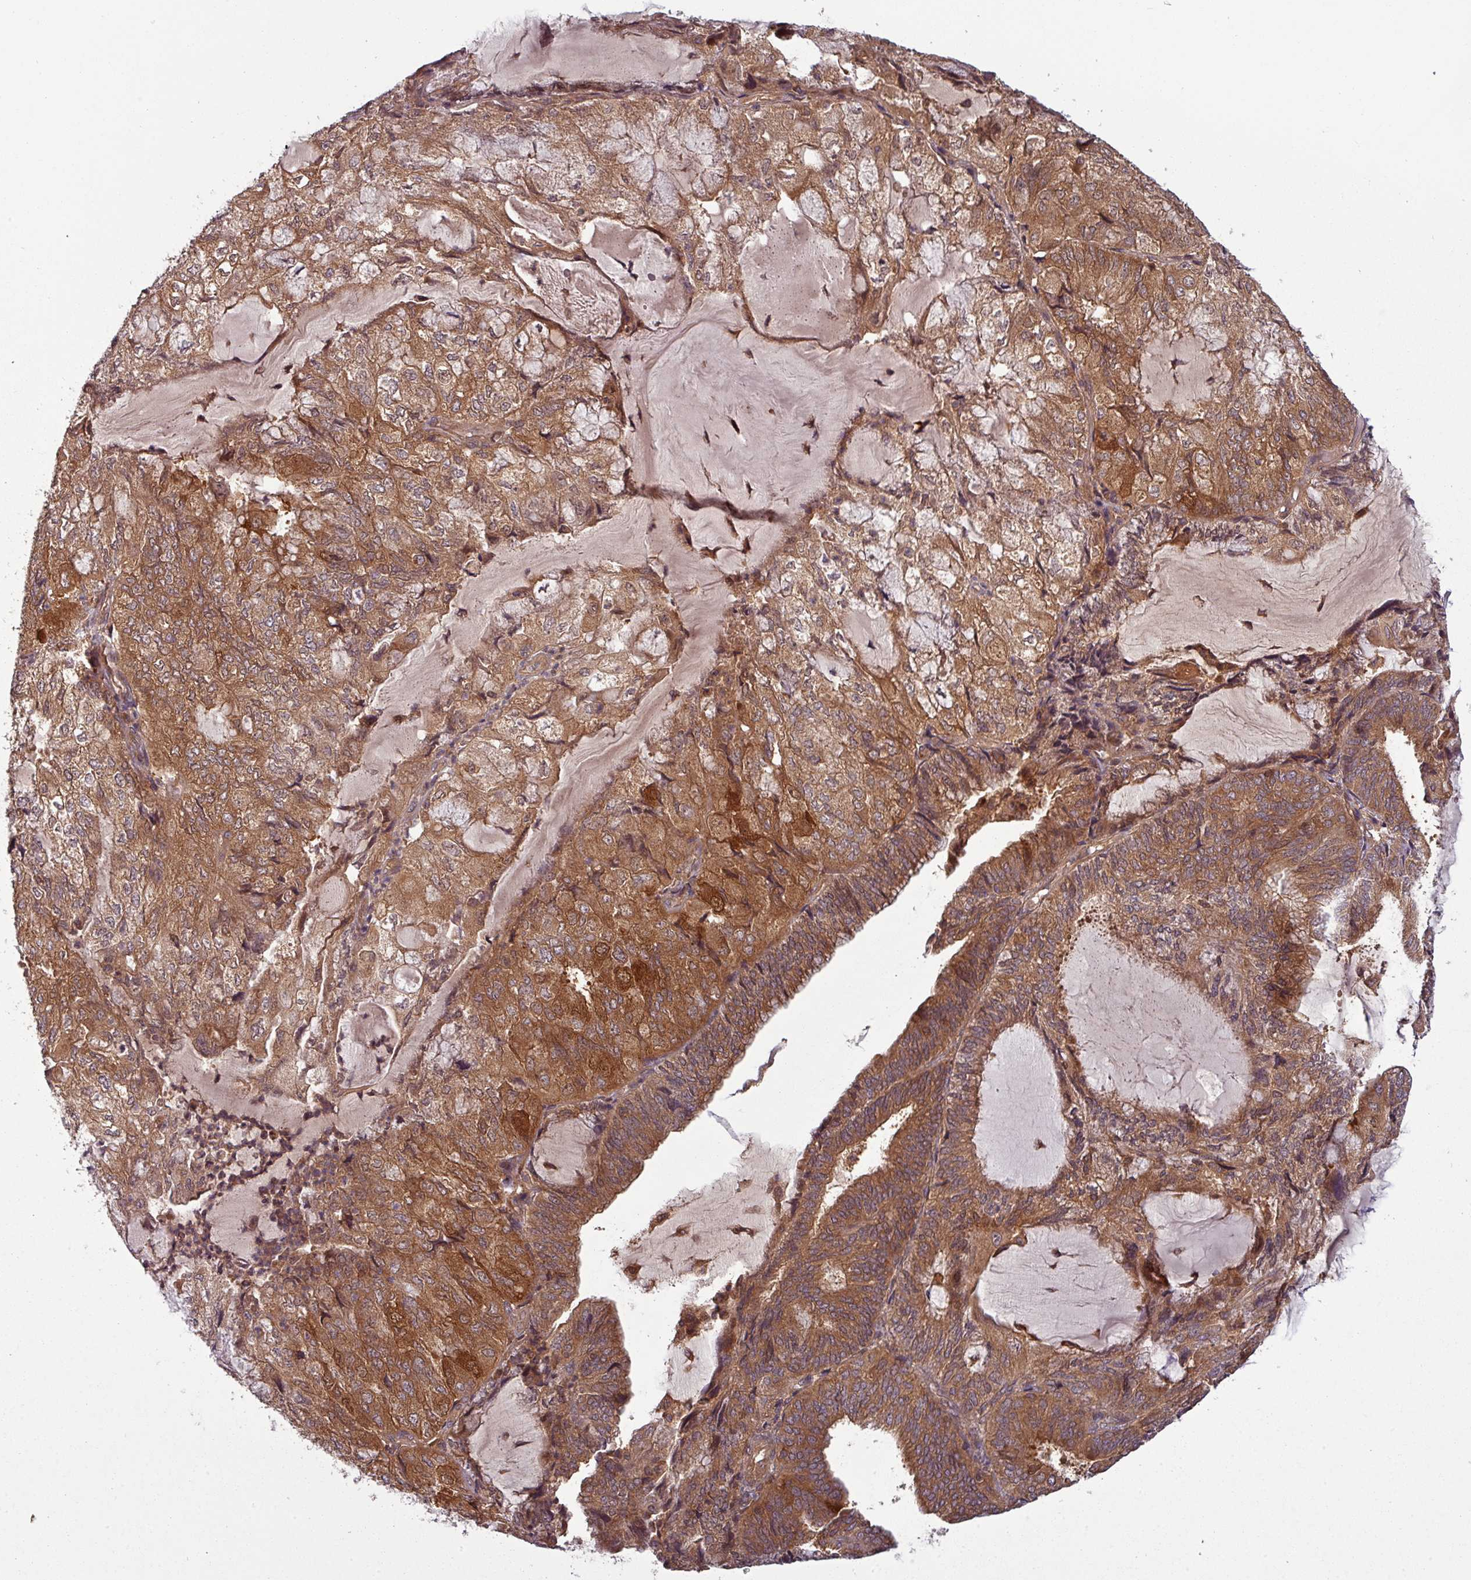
{"staining": {"intensity": "strong", "quantity": ">75%", "location": "cytoplasmic/membranous"}, "tissue": "endometrial cancer", "cell_type": "Tumor cells", "image_type": "cancer", "snomed": [{"axis": "morphology", "description": "Adenocarcinoma, NOS"}, {"axis": "topography", "description": "Endometrium"}], "caption": "The micrograph exhibits a brown stain indicating the presence of a protein in the cytoplasmic/membranous of tumor cells in endometrial cancer (adenocarcinoma).", "gene": "GSKIP", "patient": {"sex": "female", "age": 81}}